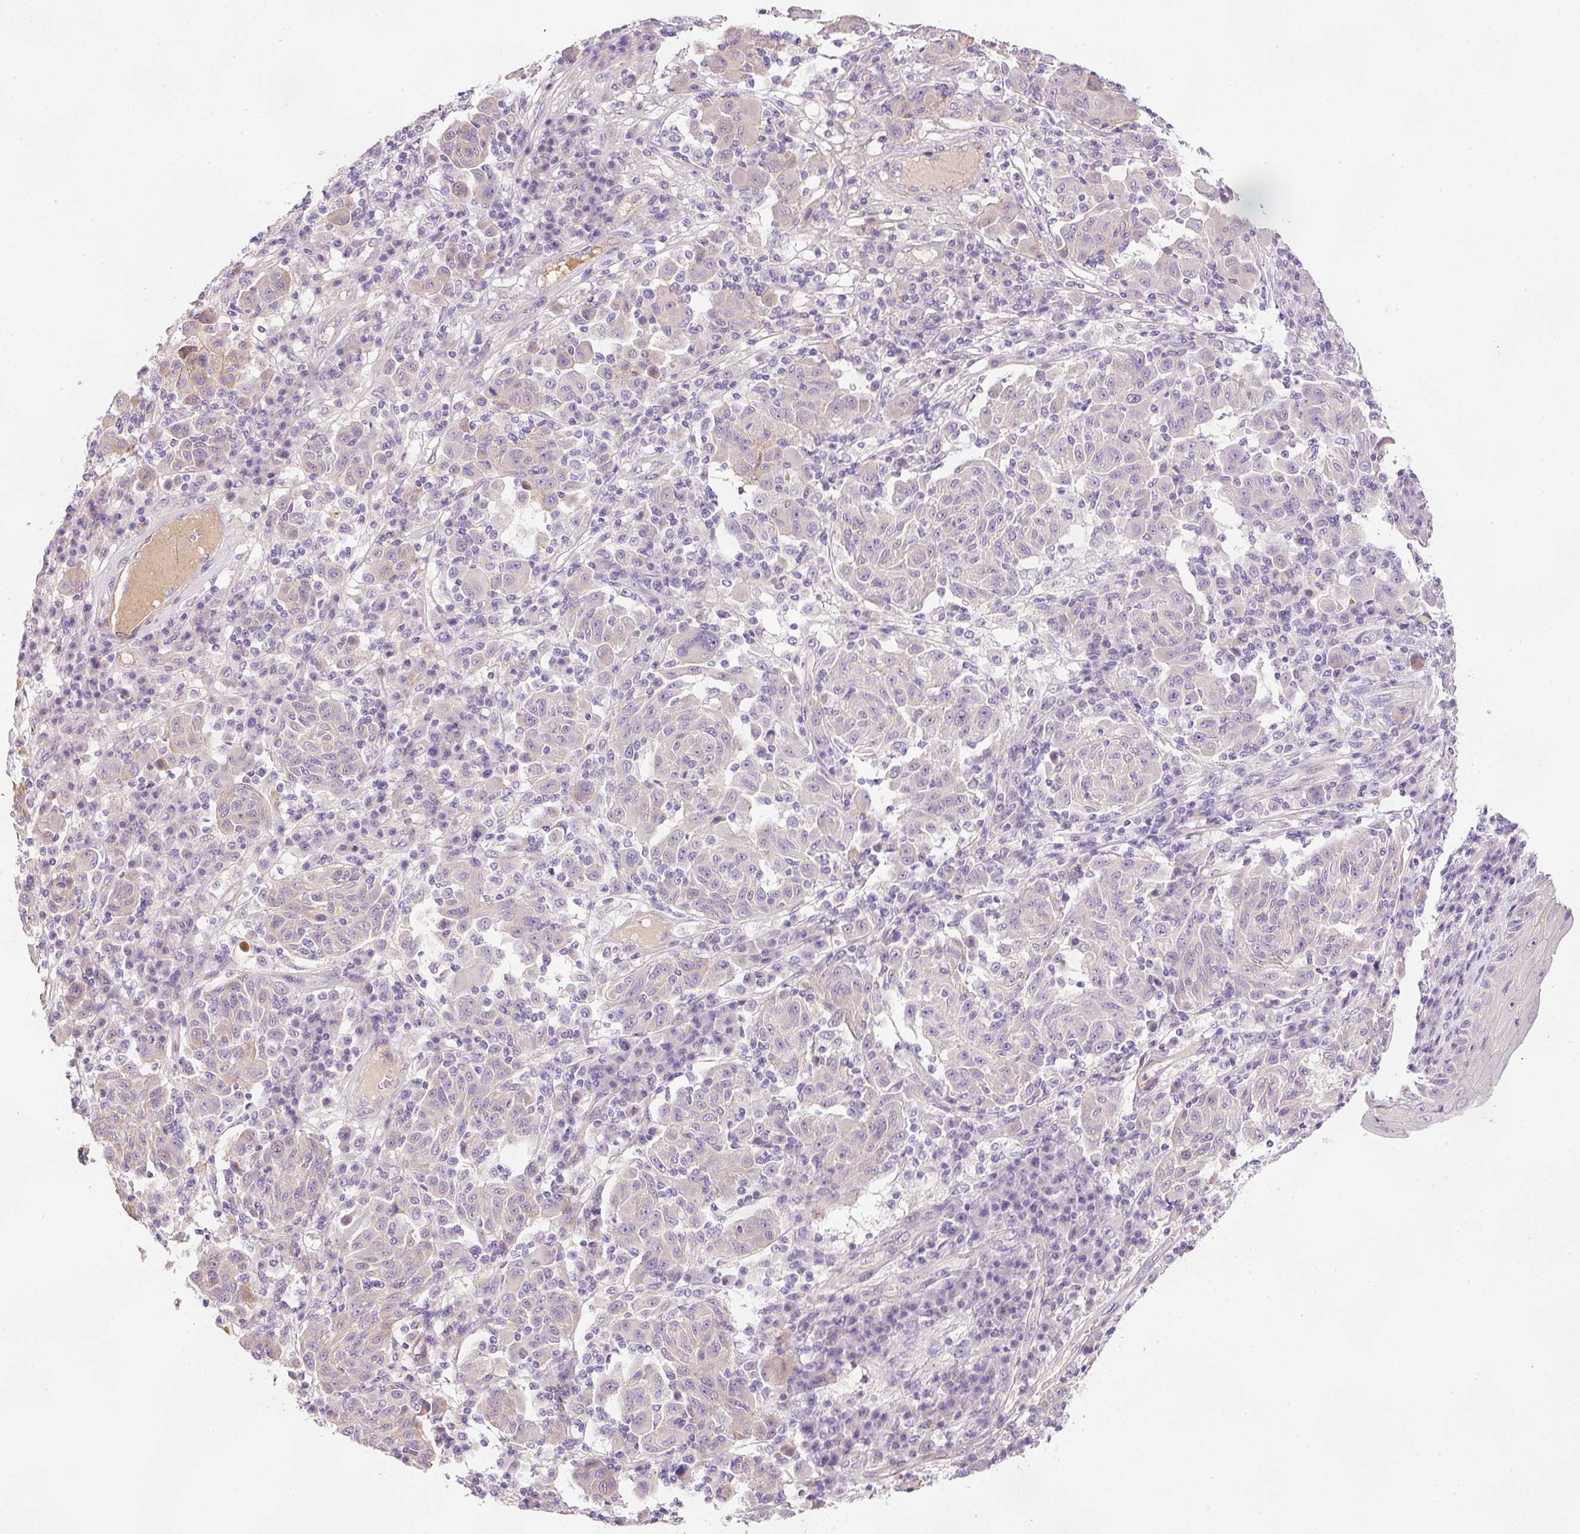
{"staining": {"intensity": "negative", "quantity": "none", "location": "none"}, "tissue": "melanoma", "cell_type": "Tumor cells", "image_type": "cancer", "snomed": [{"axis": "morphology", "description": "Malignant melanoma, NOS"}, {"axis": "topography", "description": "Skin"}], "caption": "IHC micrograph of malignant melanoma stained for a protein (brown), which demonstrates no positivity in tumor cells.", "gene": "KPNA5", "patient": {"sex": "male", "age": 53}}